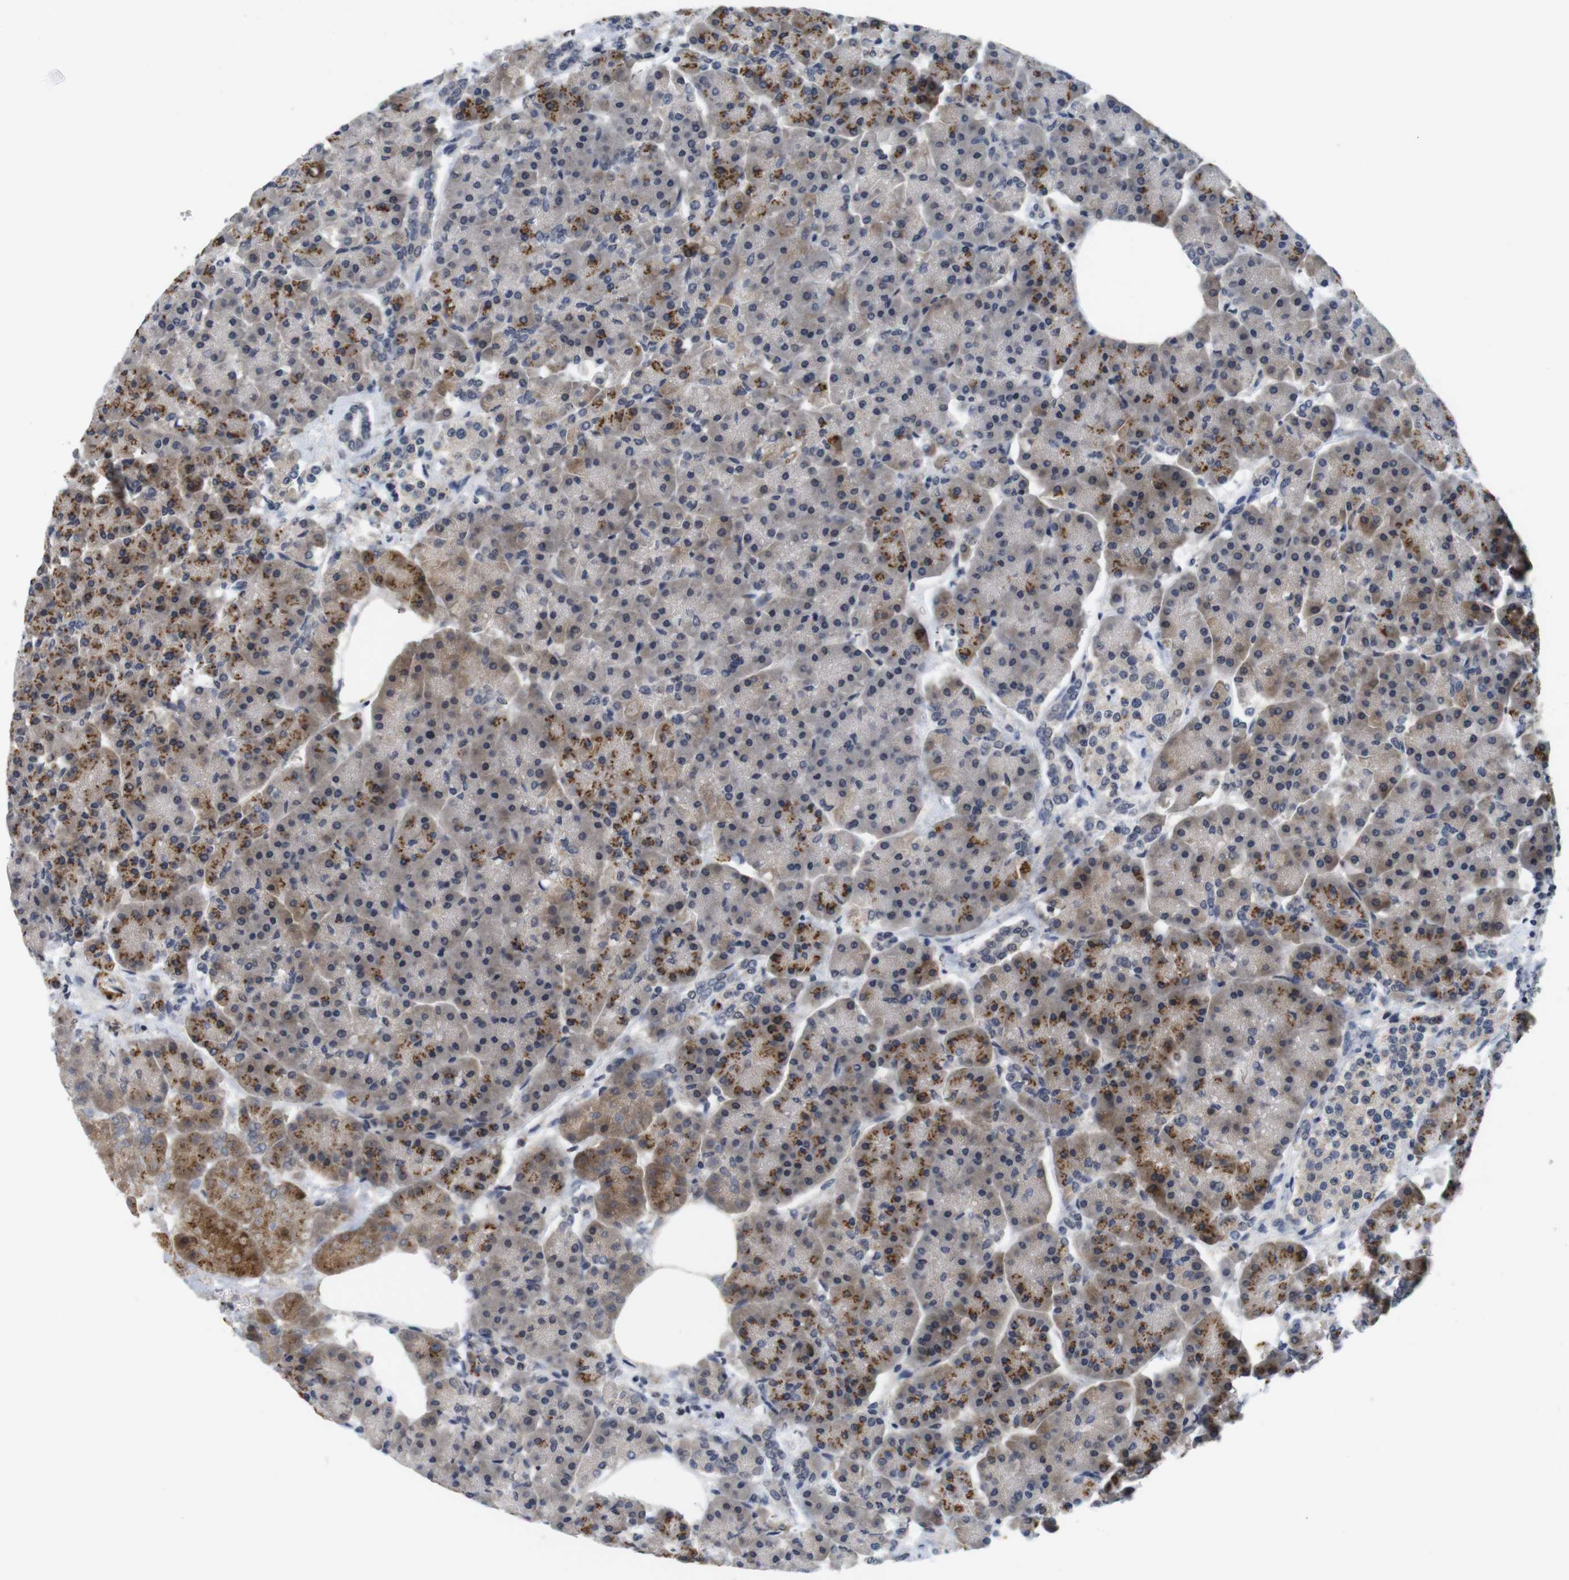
{"staining": {"intensity": "moderate", "quantity": "25%-75%", "location": "cytoplasmic/membranous"}, "tissue": "pancreas", "cell_type": "Exocrine glandular cells", "image_type": "normal", "snomed": [{"axis": "morphology", "description": "Normal tissue, NOS"}, {"axis": "topography", "description": "Pancreas"}], "caption": "Exocrine glandular cells display medium levels of moderate cytoplasmic/membranous staining in approximately 25%-75% of cells in benign human pancreas.", "gene": "SKP2", "patient": {"sex": "female", "age": 70}}